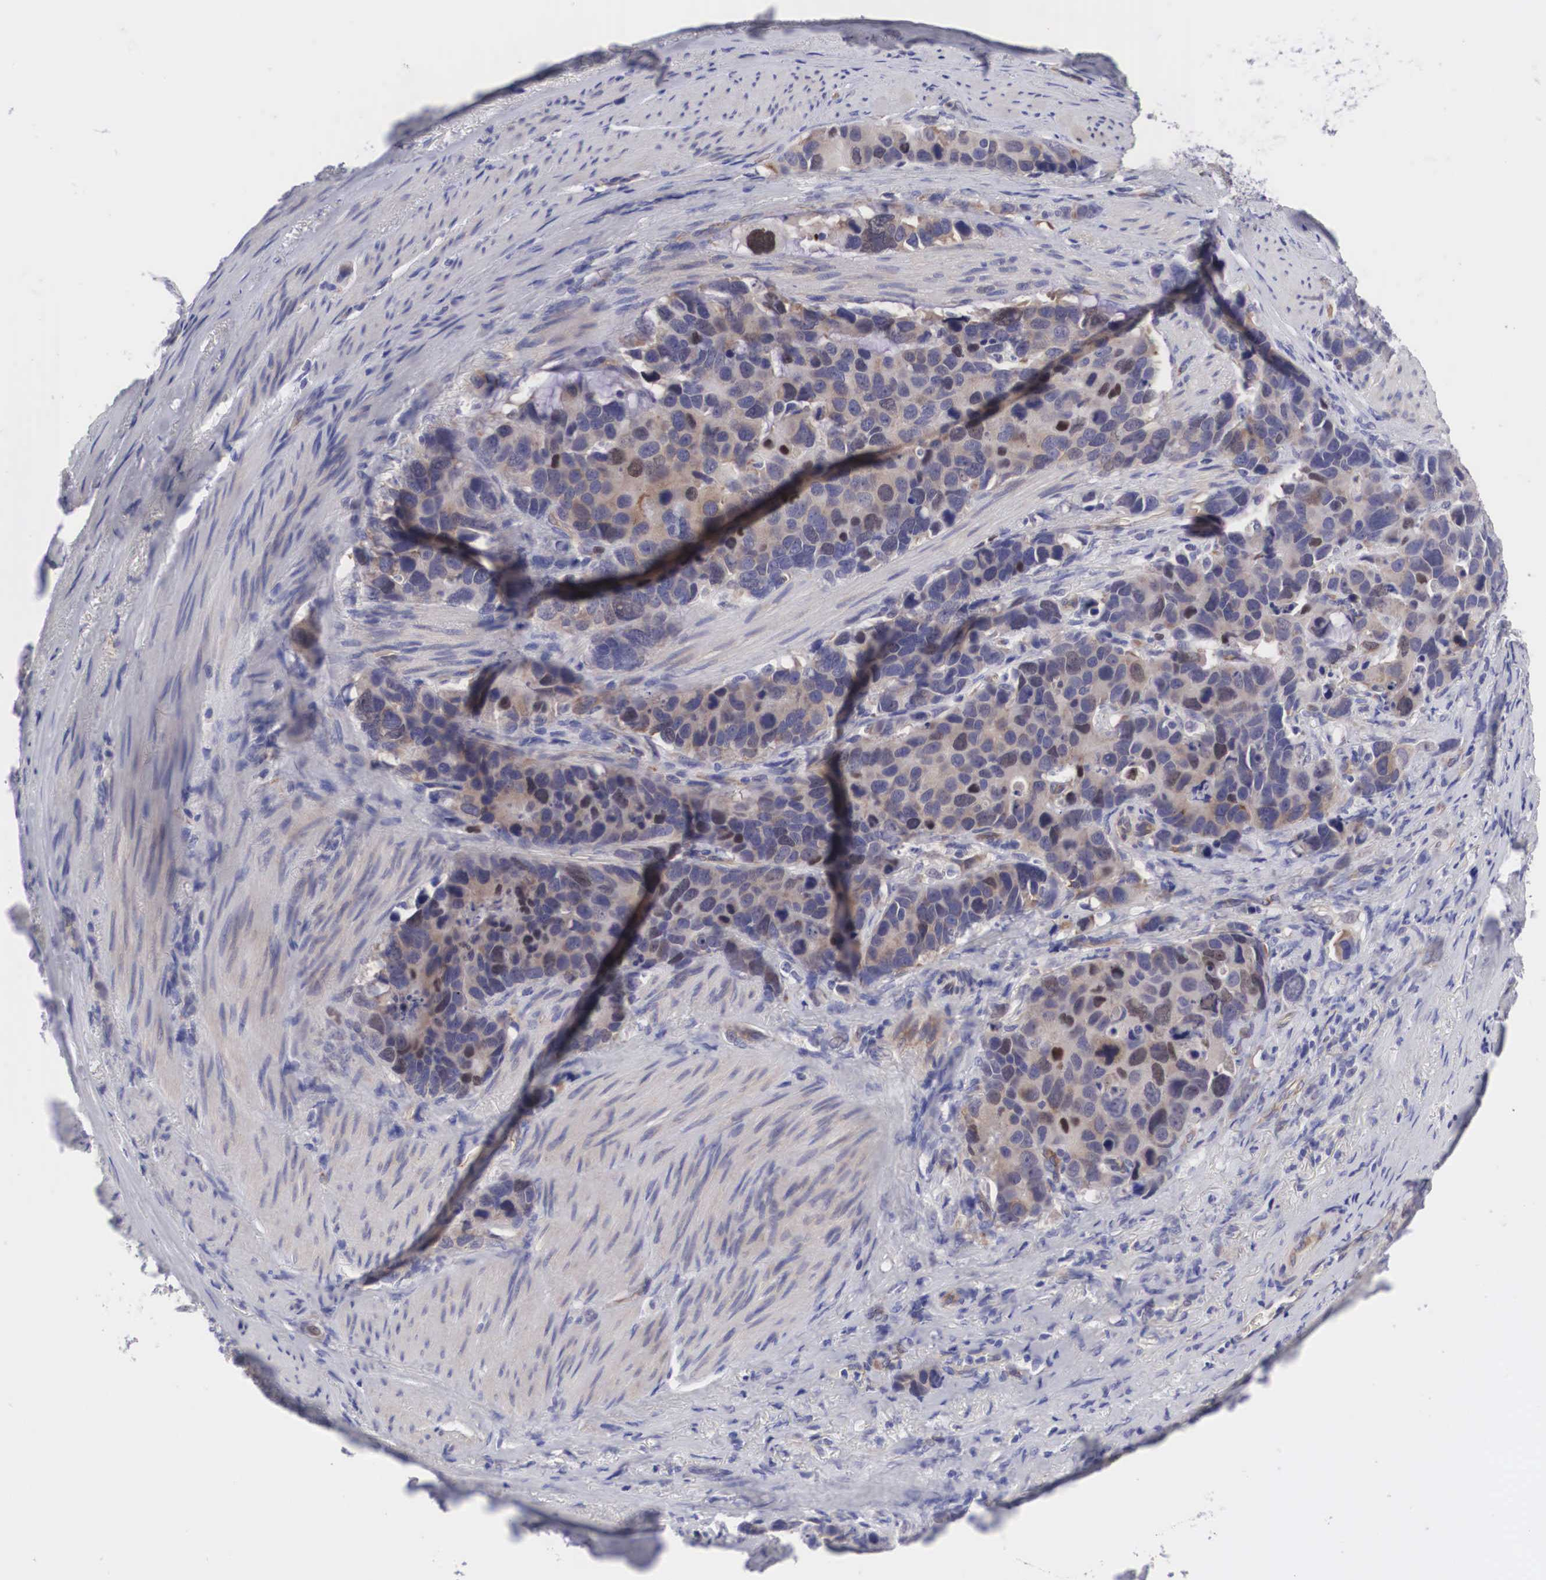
{"staining": {"intensity": "moderate", "quantity": "25%-75%", "location": "cytoplasmic/membranous,nuclear"}, "tissue": "stomach cancer", "cell_type": "Tumor cells", "image_type": "cancer", "snomed": [{"axis": "morphology", "description": "Adenocarcinoma, NOS"}, {"axis": "topography", "description": "Stomach, upper"}], "caption": "IHC image of human stomach adenocarcinoma stained for a protein (brown), which reveals medium levels of moderate cytoplasmic/membranous and nuclear expression in approximately 25%-75% of tumor cells.", "gene": "MAST4", "patient": {"sex": "male", "age": 71}}